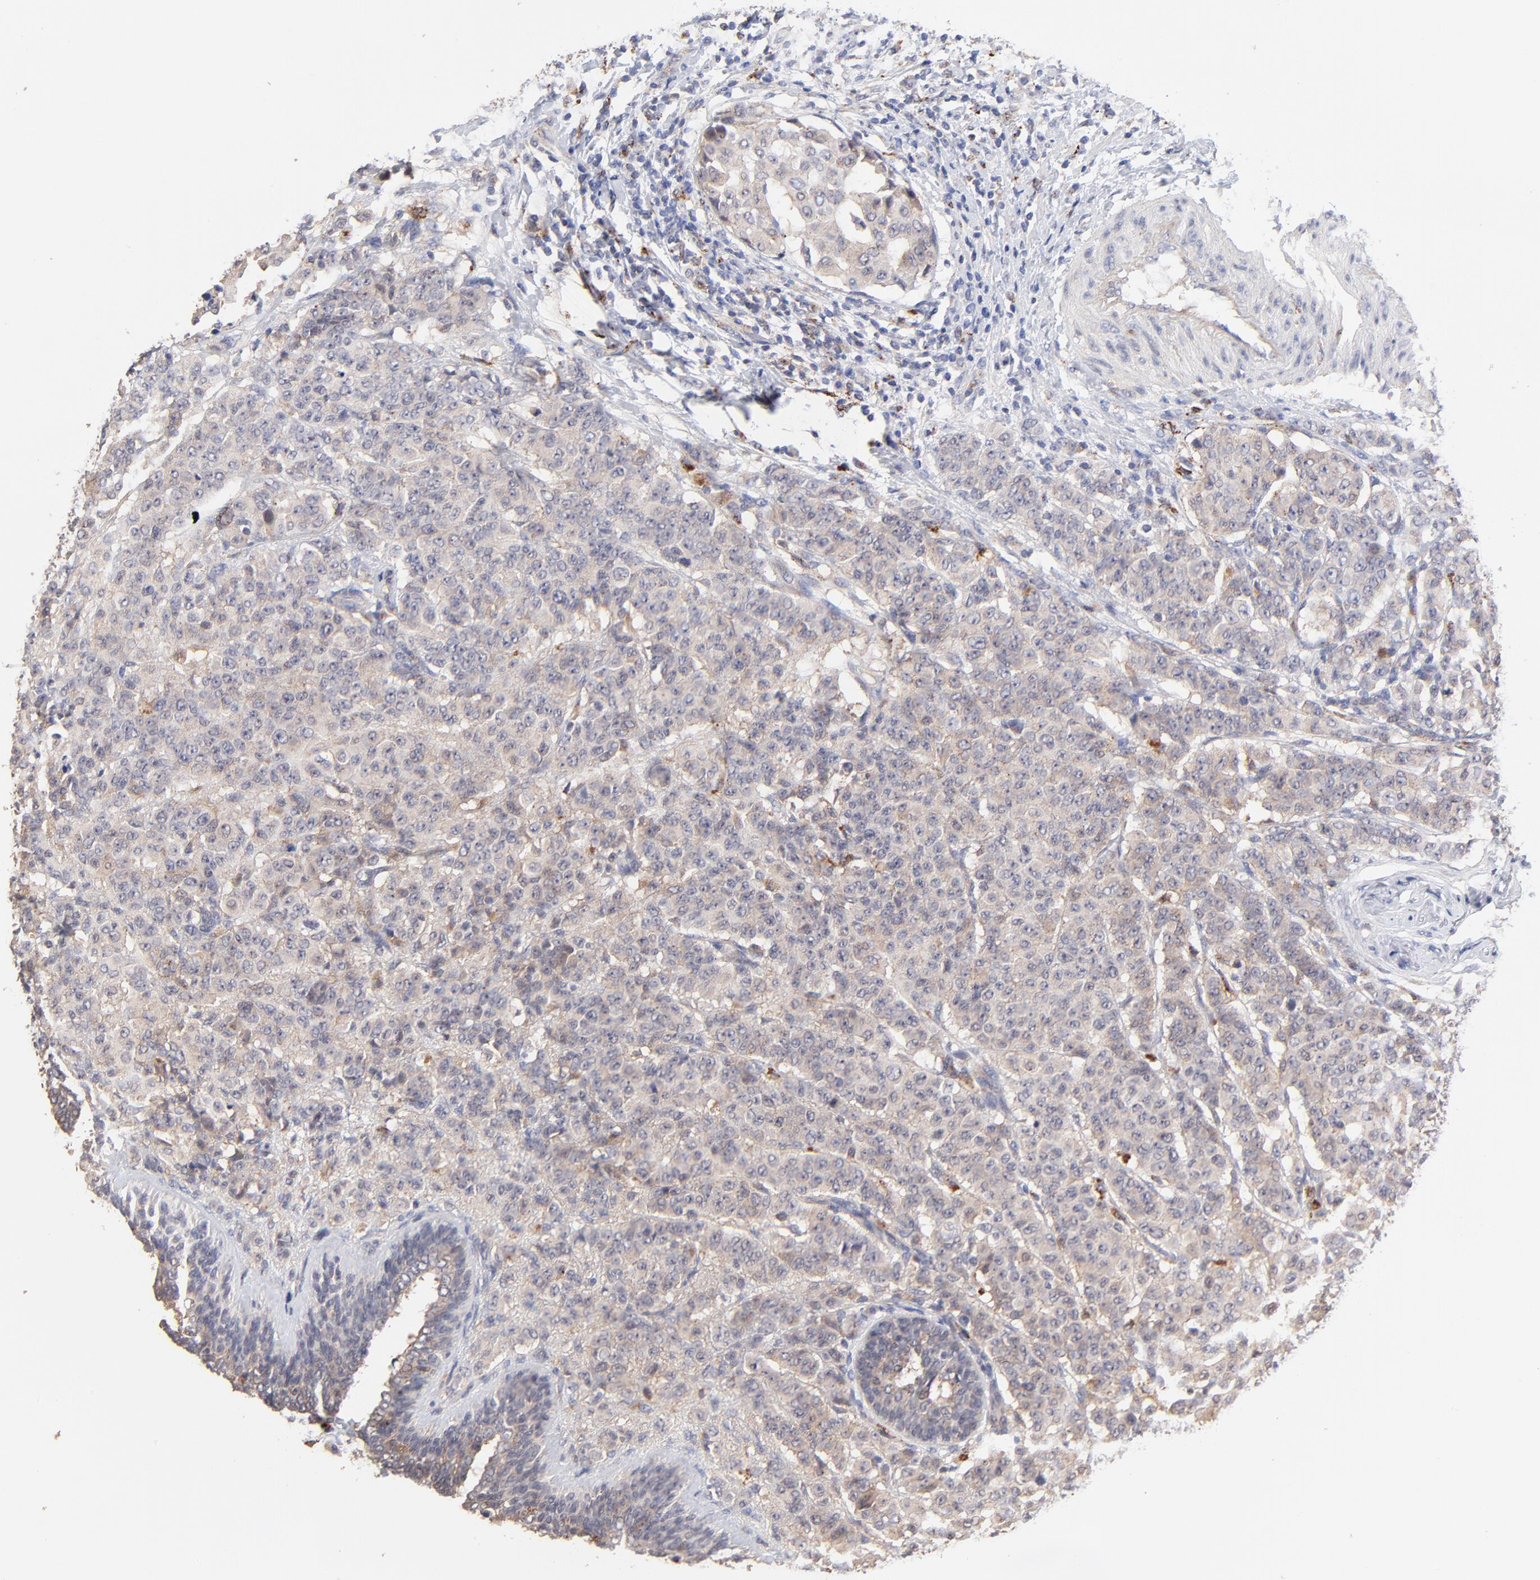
{"staining": {"intensity": "weak", "quantity": "25%-75%", "location": "cytoplasmic/membranous"}, "tissue": "breast cancer", "cell_type": "Tumor cells", "image_type": "cancer", "snomed": [{"axis": "morphology", "description": "Duct carcinoma"}, {"axis": "topography", "description": "Breast"}], "caption": "A brown stain highlights weak cytoplasmic/membranous expression of a protein in human breast invasive ductal carcinoma tumor cells.", "gene": "PDE4B", "patient": {"sex": "female", "age": 40}}